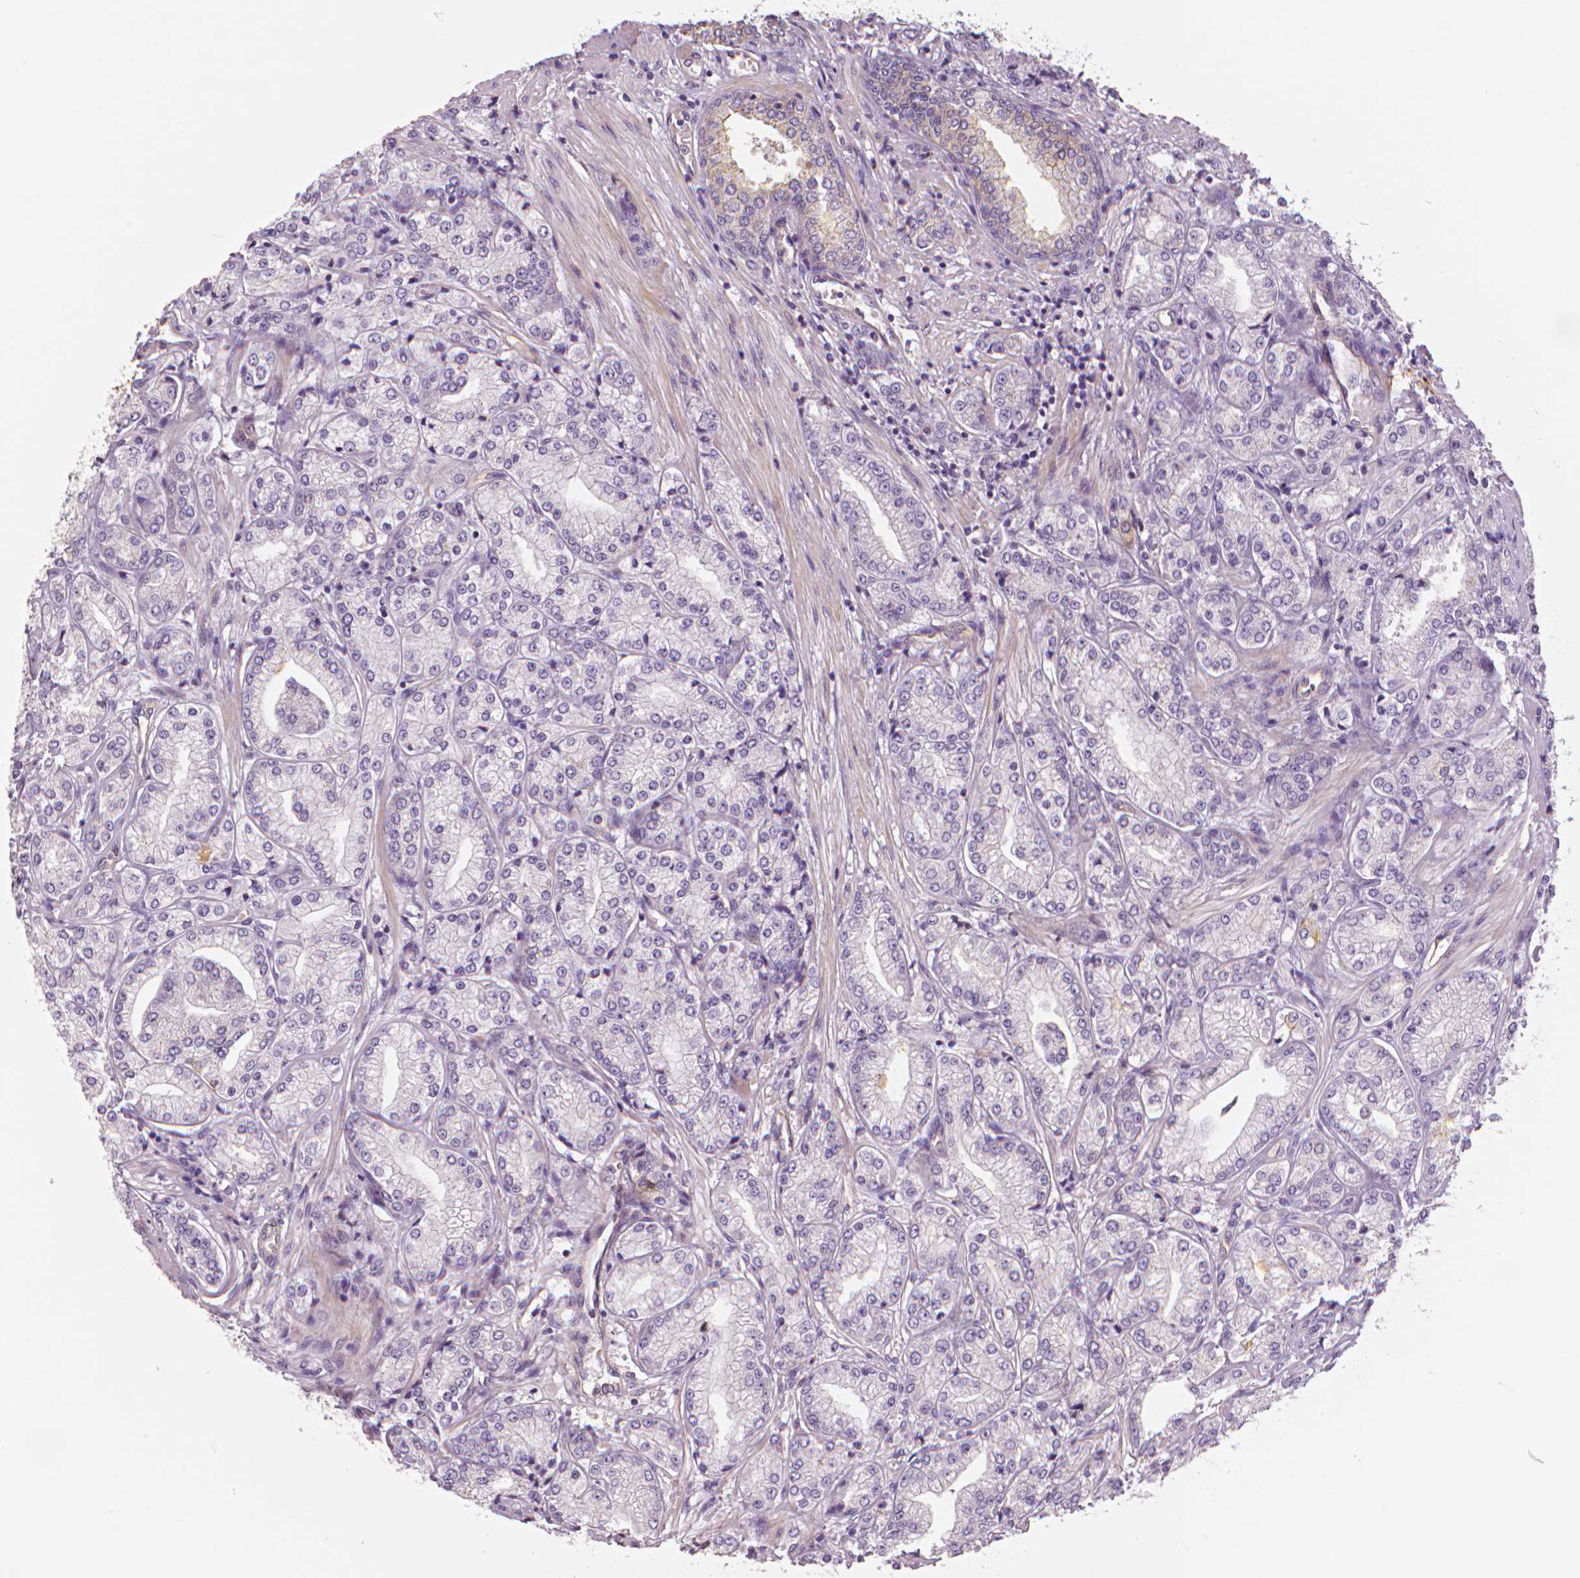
{"staining": {"intensity": "negative", "quantity": "none", "location": "none"}, "tissue": "prostate cancer", "cell_type": "Tumor cells", "image_type": "cancer", "snomed": [{"axis": "morphology", "description": "Adenocarcinoma, NOS"}, {"axis": "topography", "description": "Prostate"}], "caption": "Tumor cells are negative for brown protein staining in prostate cancer.", "gene": "MKI67", "patient": {"sex": "male", "age": 63}}